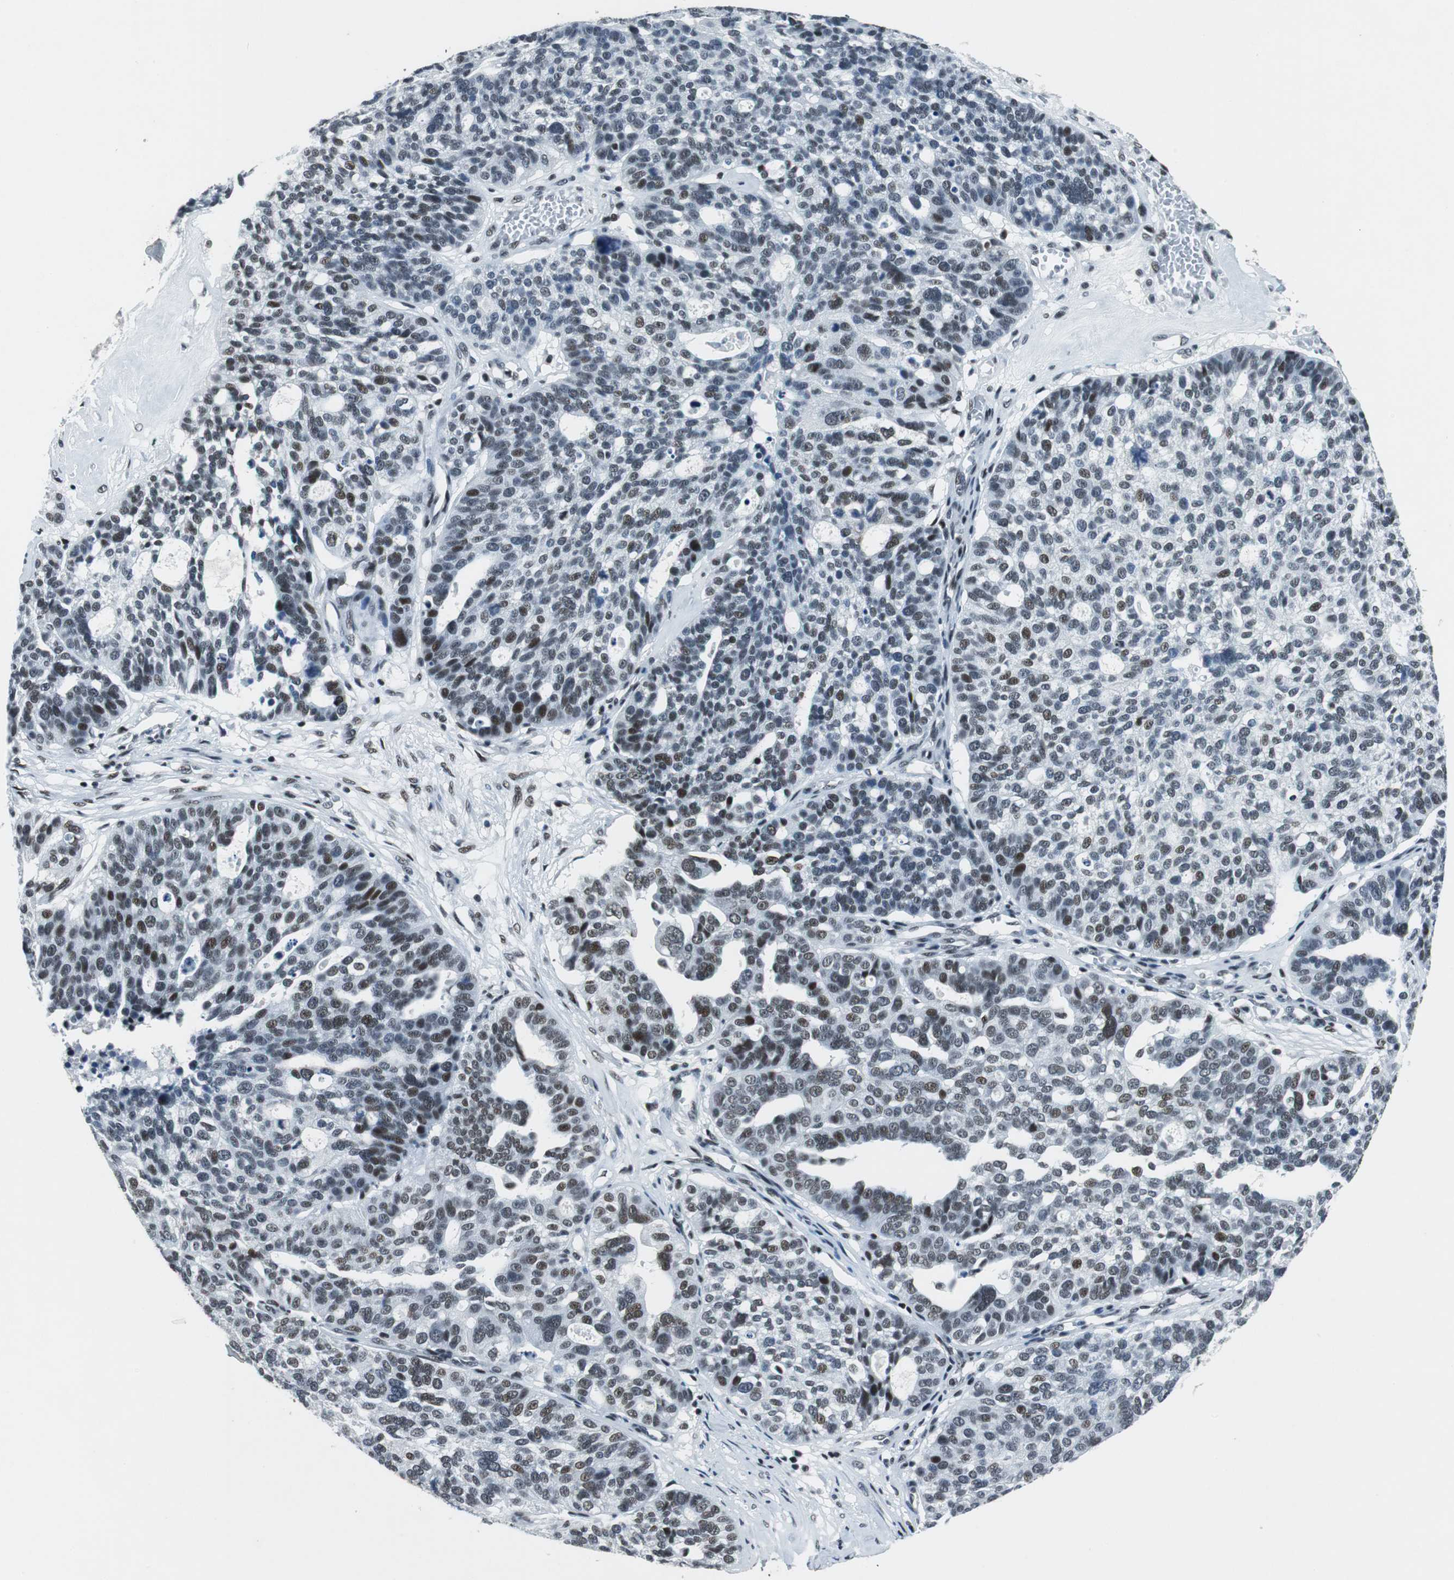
{"staining": {"intensity": "weak", "quantity": "<25%", "location": "nuclear"}, "tissue": "ovarian cancer", "cell_type": "Tumor cells", "image_type": "cancer", "snomed": [{"axis": "morphology", "description": "Cystadenocarcinoma, serous, NOS"}, {"axis": "topography", "description": "Ovary"}], "caption": "IHC histopathology image of neoplastic tissue: ovarian serous cystadenocarcinoma stained with DAB (3,3'-diaminobenzidine) shows no significant protein expression in tumor cells. (Stains: DAB (3,3'-diaminobenzidine) IHC with hematoxylin counter stain, Microscopy: brightfield microscopy at high magnification).", "gene": "HDAC3", "patient": {"sex": "female", "age": 59}}